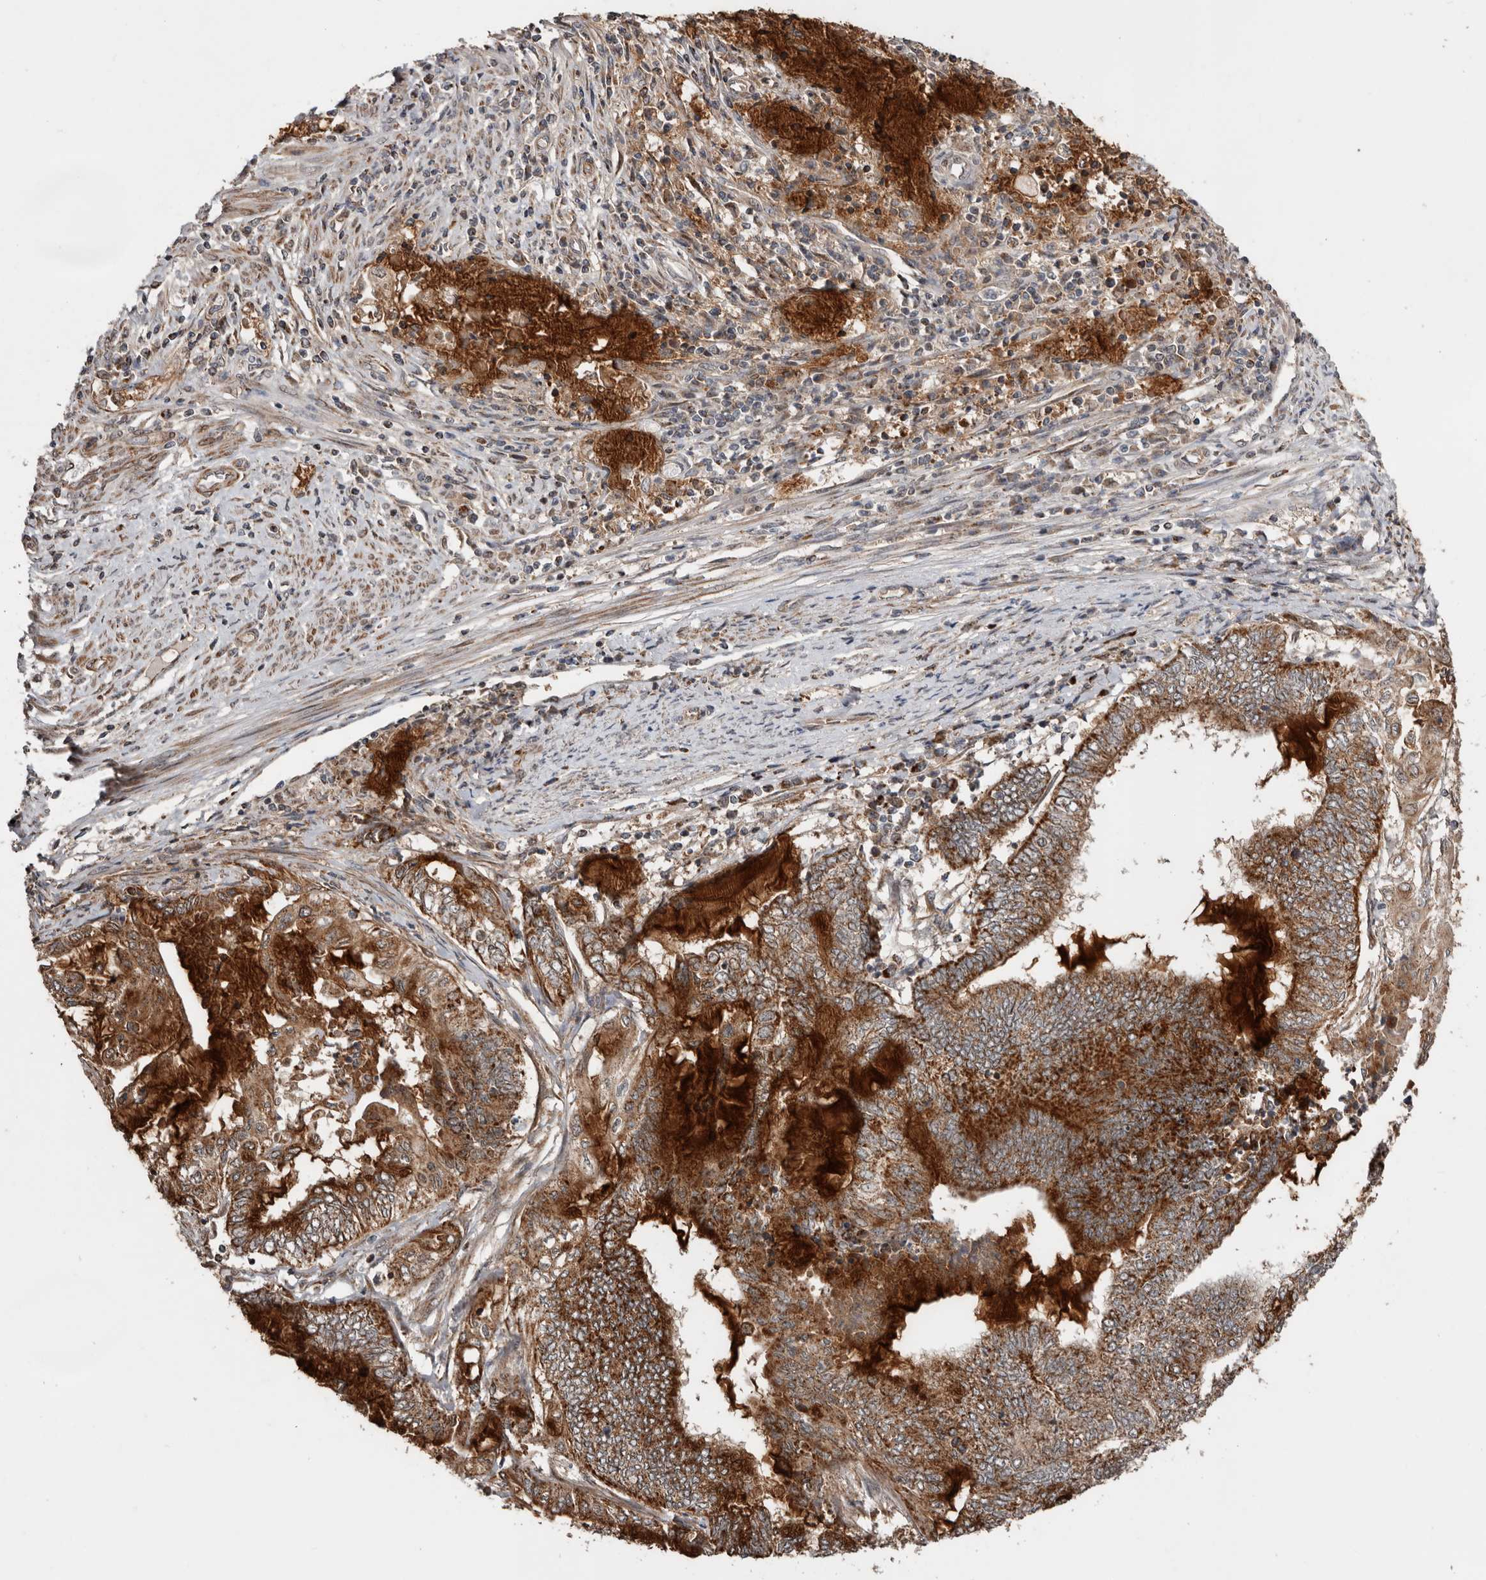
{"staining": {"intensity": "strong", "quantity": ">75%", "location": "cytoplasmic/membranous"}, "tissue": "endometrial cancer", "cell_type": "Tumor cells", "image_type": "cancer", "snomed": [{"axis": "morphology", "description": "Adenocarcinoma, NOS"}, {"axis": "topography", "description": "Uterus"}, {"axis": "topography", "description": "Endometrium"}], "caption": "Brown immunohistochemical staining in human endometrial cancer shows strong cytoplasmic/membranous positivity in about >75% of tumor cells. The staining is performed using DAB (3,3'-diaminobenzidine) brown chromogen to label protein expression. The nuclei are counter-stained blue using hematoxylin.", "gene": "PROKR1", "patient": {"sex": "female", "age": 70}}